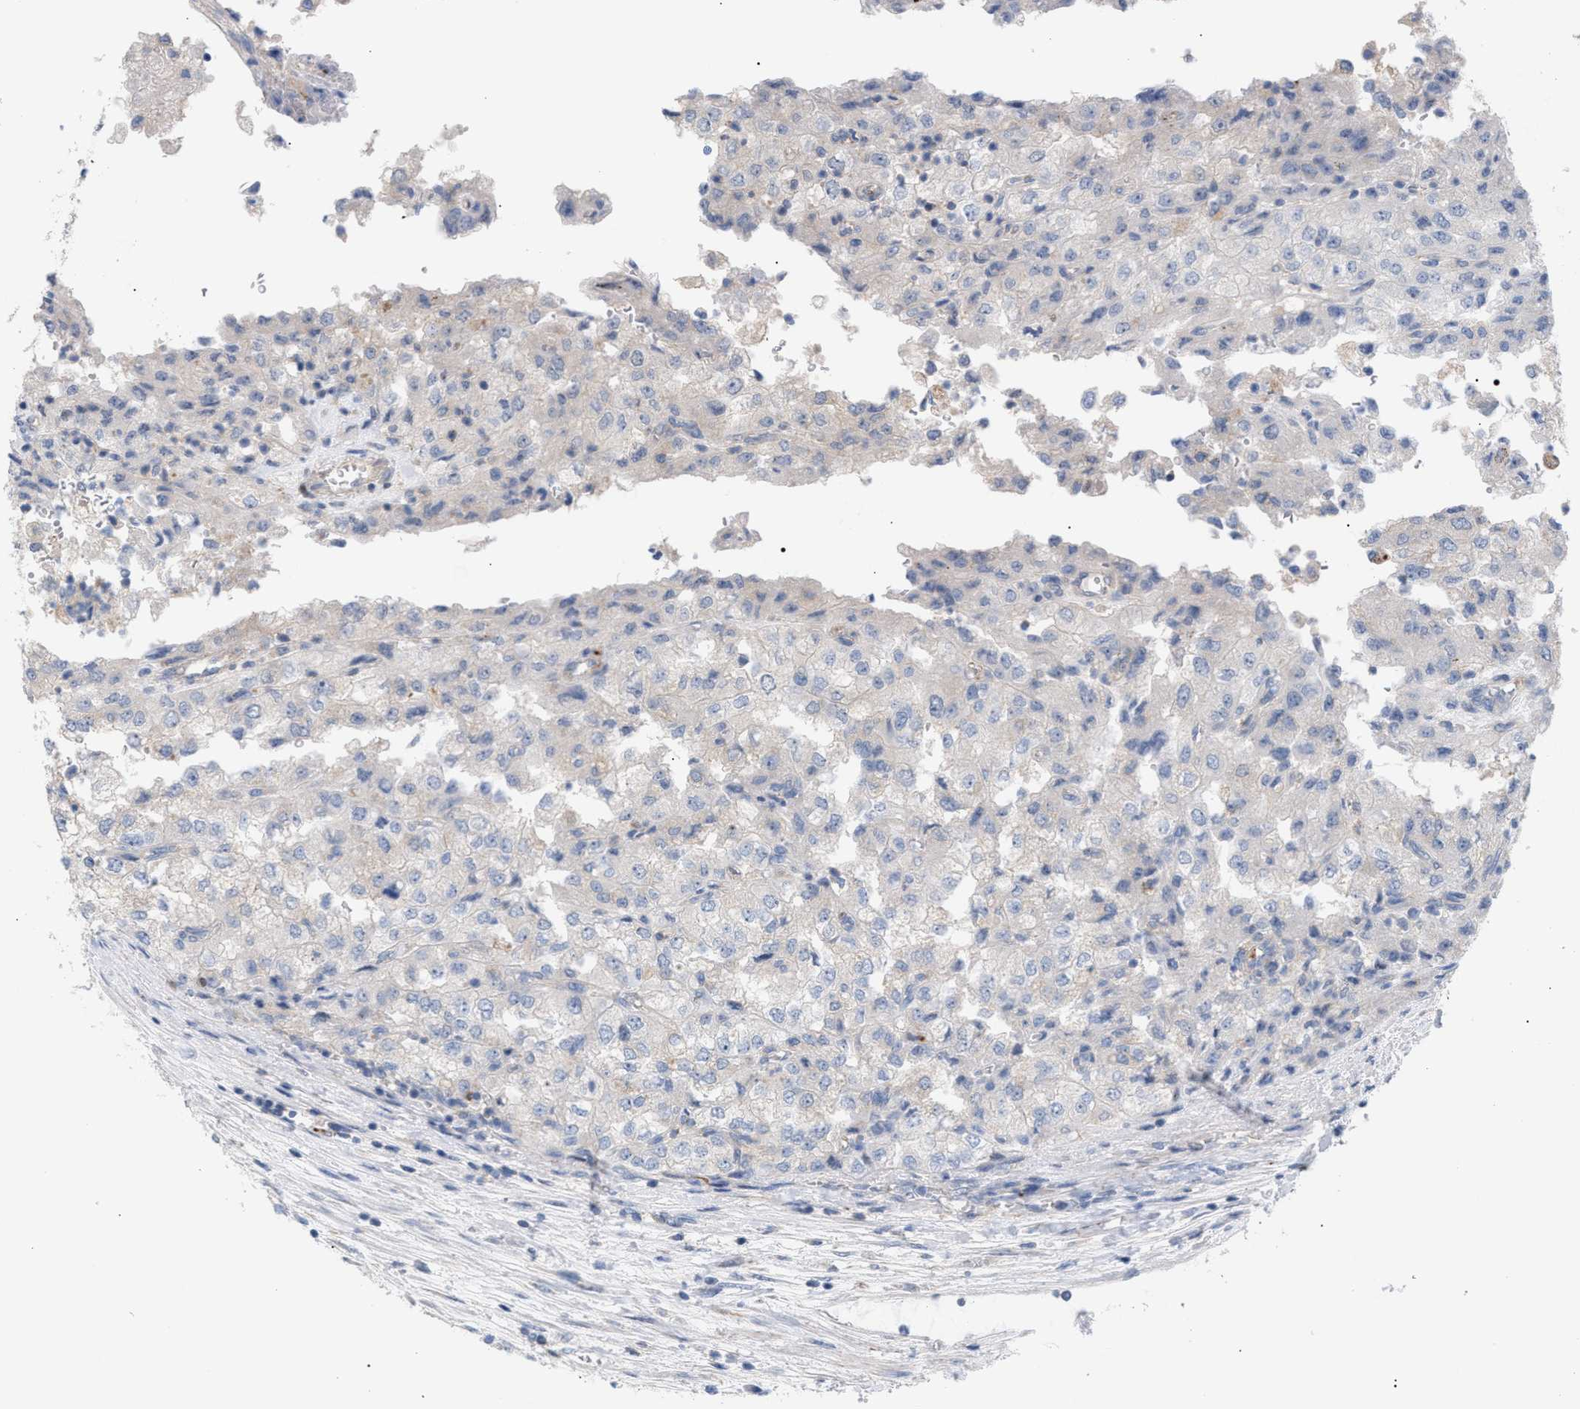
{"staining": {"intensity": "negative", "quantity": "none", "location": "none"}, "tissue": "renal cancer", "cell_type": "Tumor cells", "image_type": "cancer", "snomed": [{"axis": "morphology", "description": "Adenocarcinoma, NOS"}, {"axis": "topography", "description": "Kidney"}], "caption": "The histopathology image reveals no significant staining in tumor cells of adenocarcinoma (renal).", "gene": "MBTD1", "patient": {"sex": "female", "age": 54}}